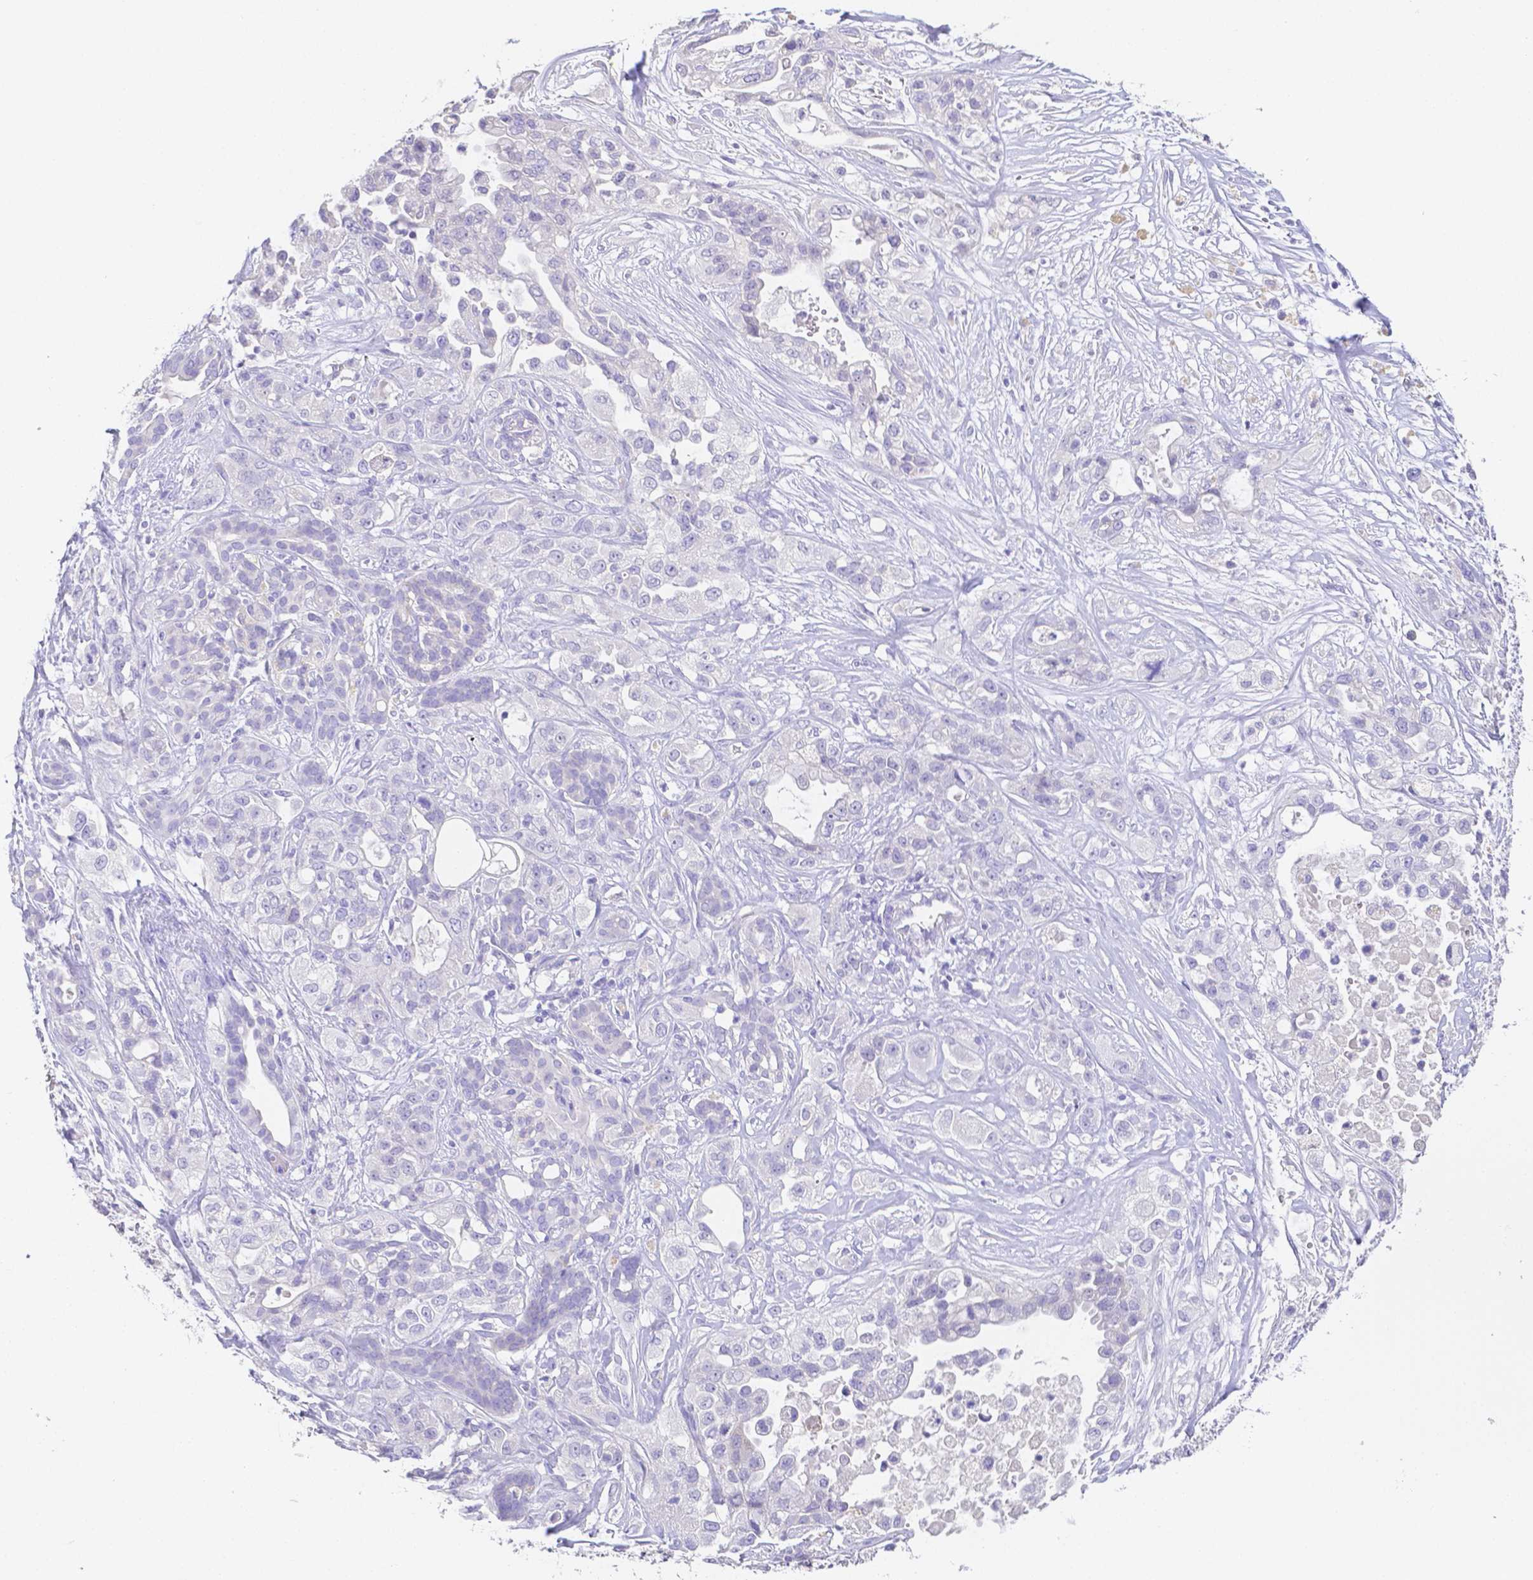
{"staining": {"intensity": "negative", "quantity": "none", "location": "none"}, "tissue": "pancreatic cancer", "cell_type": "Tumor cells", "image_type": "cancer", "snomed": [{"axis": "morphology", "description": "Adenocarcinoma, NOS"}, {"axis": "topography", "description": "Pancreas"}], "caption": "High power microscopy image of an immunohistochemistry histopathology image of pancreatic adenocarcinoma, revealing no significant staining in tumor cells. The staining is performed using DAB brown chromogen with nuclei counter-stained in using hematoxylin.", "gene": "ZG16B", "patient": {"sex": "male", "age": 44}}